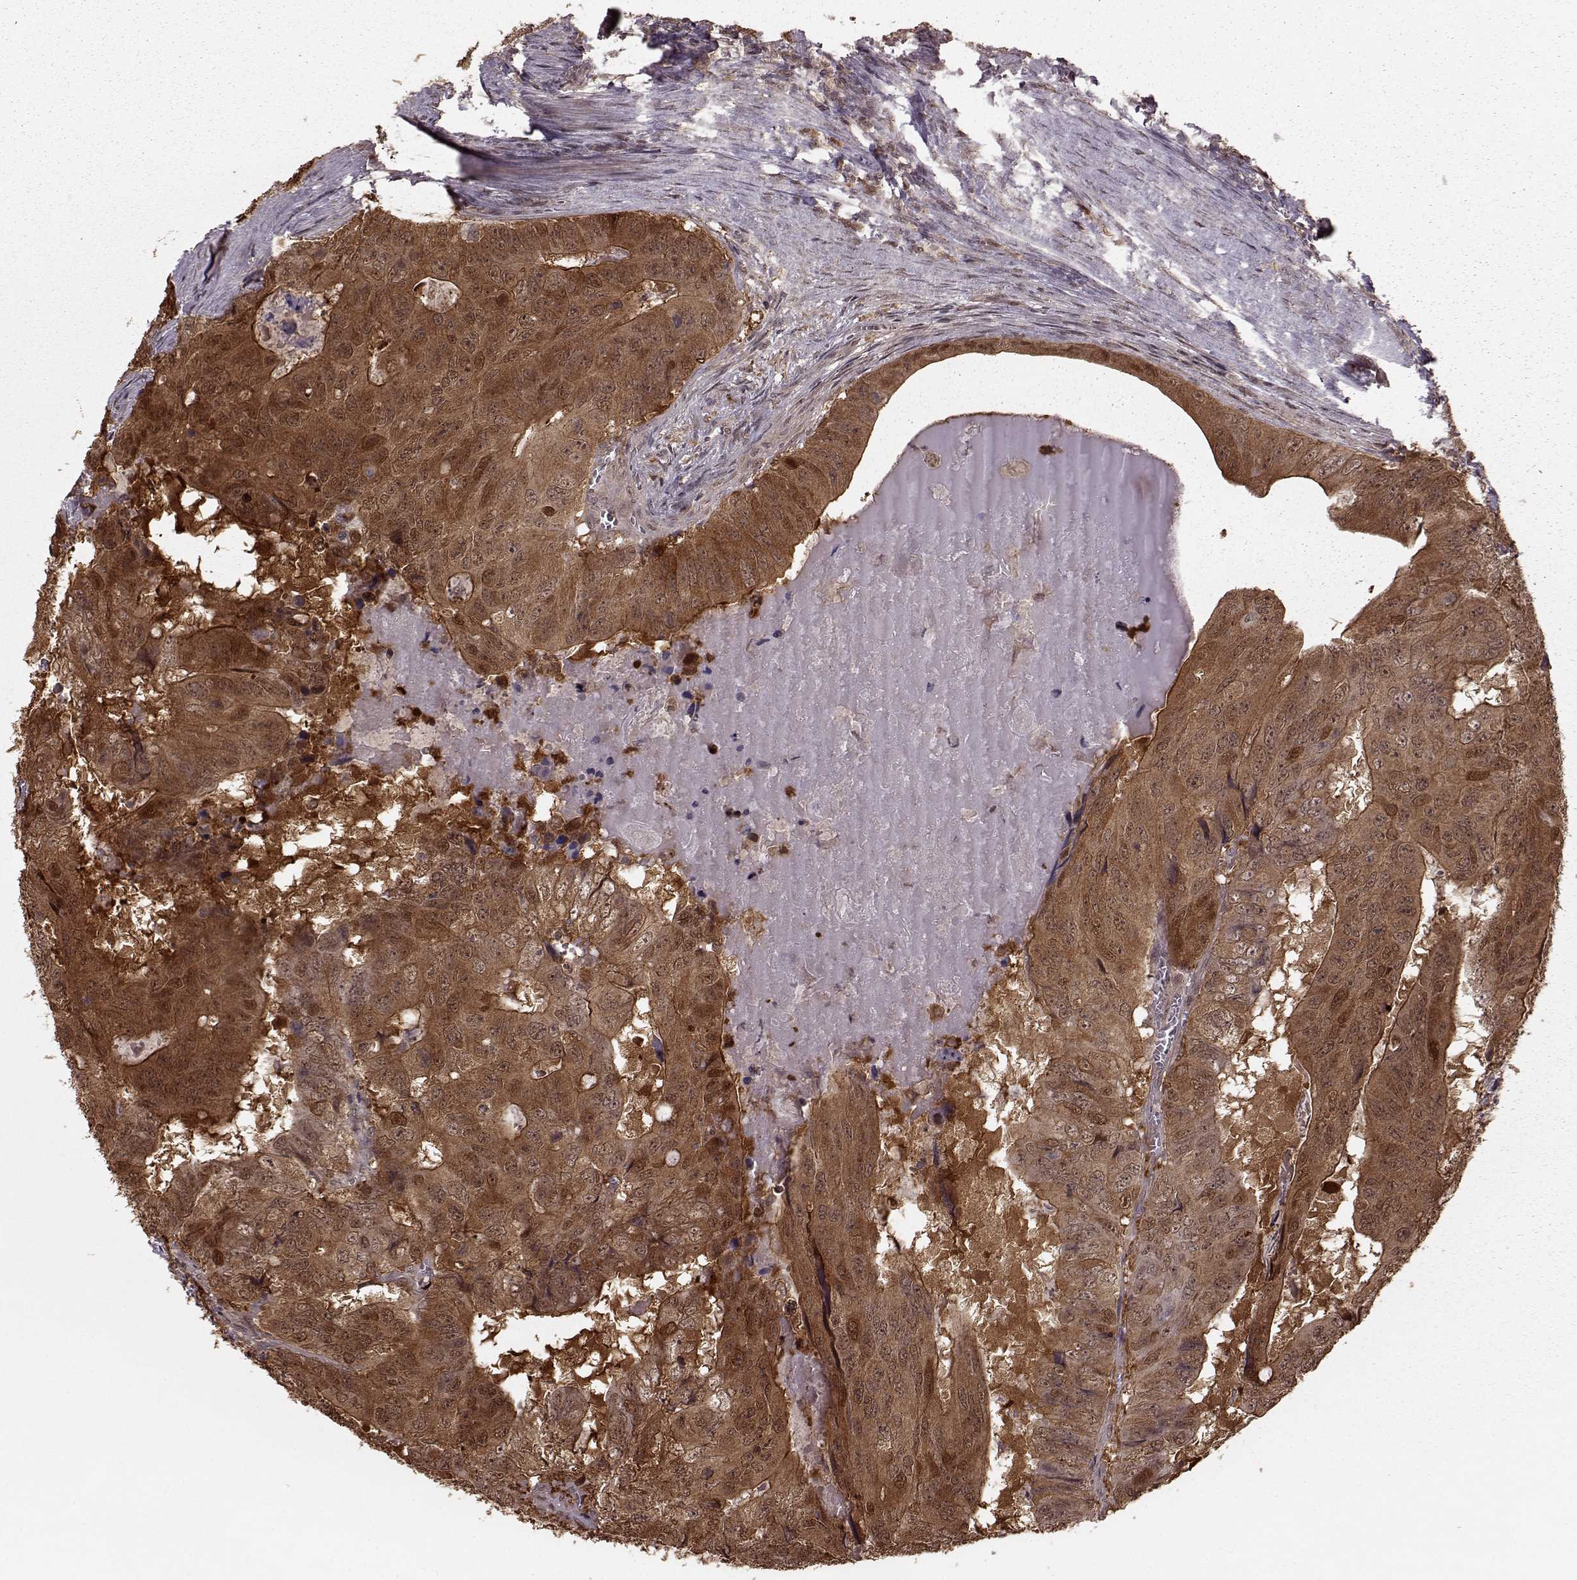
{"staining": {"intensity": "moderate", "quantity": ">75%", "location": "cytoplasmic/membranous,nuclear"}, "tissue": "colorectal cancer", "cell_type": "Tumor cells", "image_type": "cancer", "snomed": [{"axis": "morphology", "description": "Adenocarcinoma, NOS"}, {"axis": "topography", "description": "Colon"}], "caption": "Colorectal cancer (adenocarcinoma) was stained to show a protein in brown. There is medium levels of moderate cytoplasmic/membranous and nuclear expression in about >75% of tumor cells.", "gene": "GSS", "patient": {"sex": "male", "age": 79}}